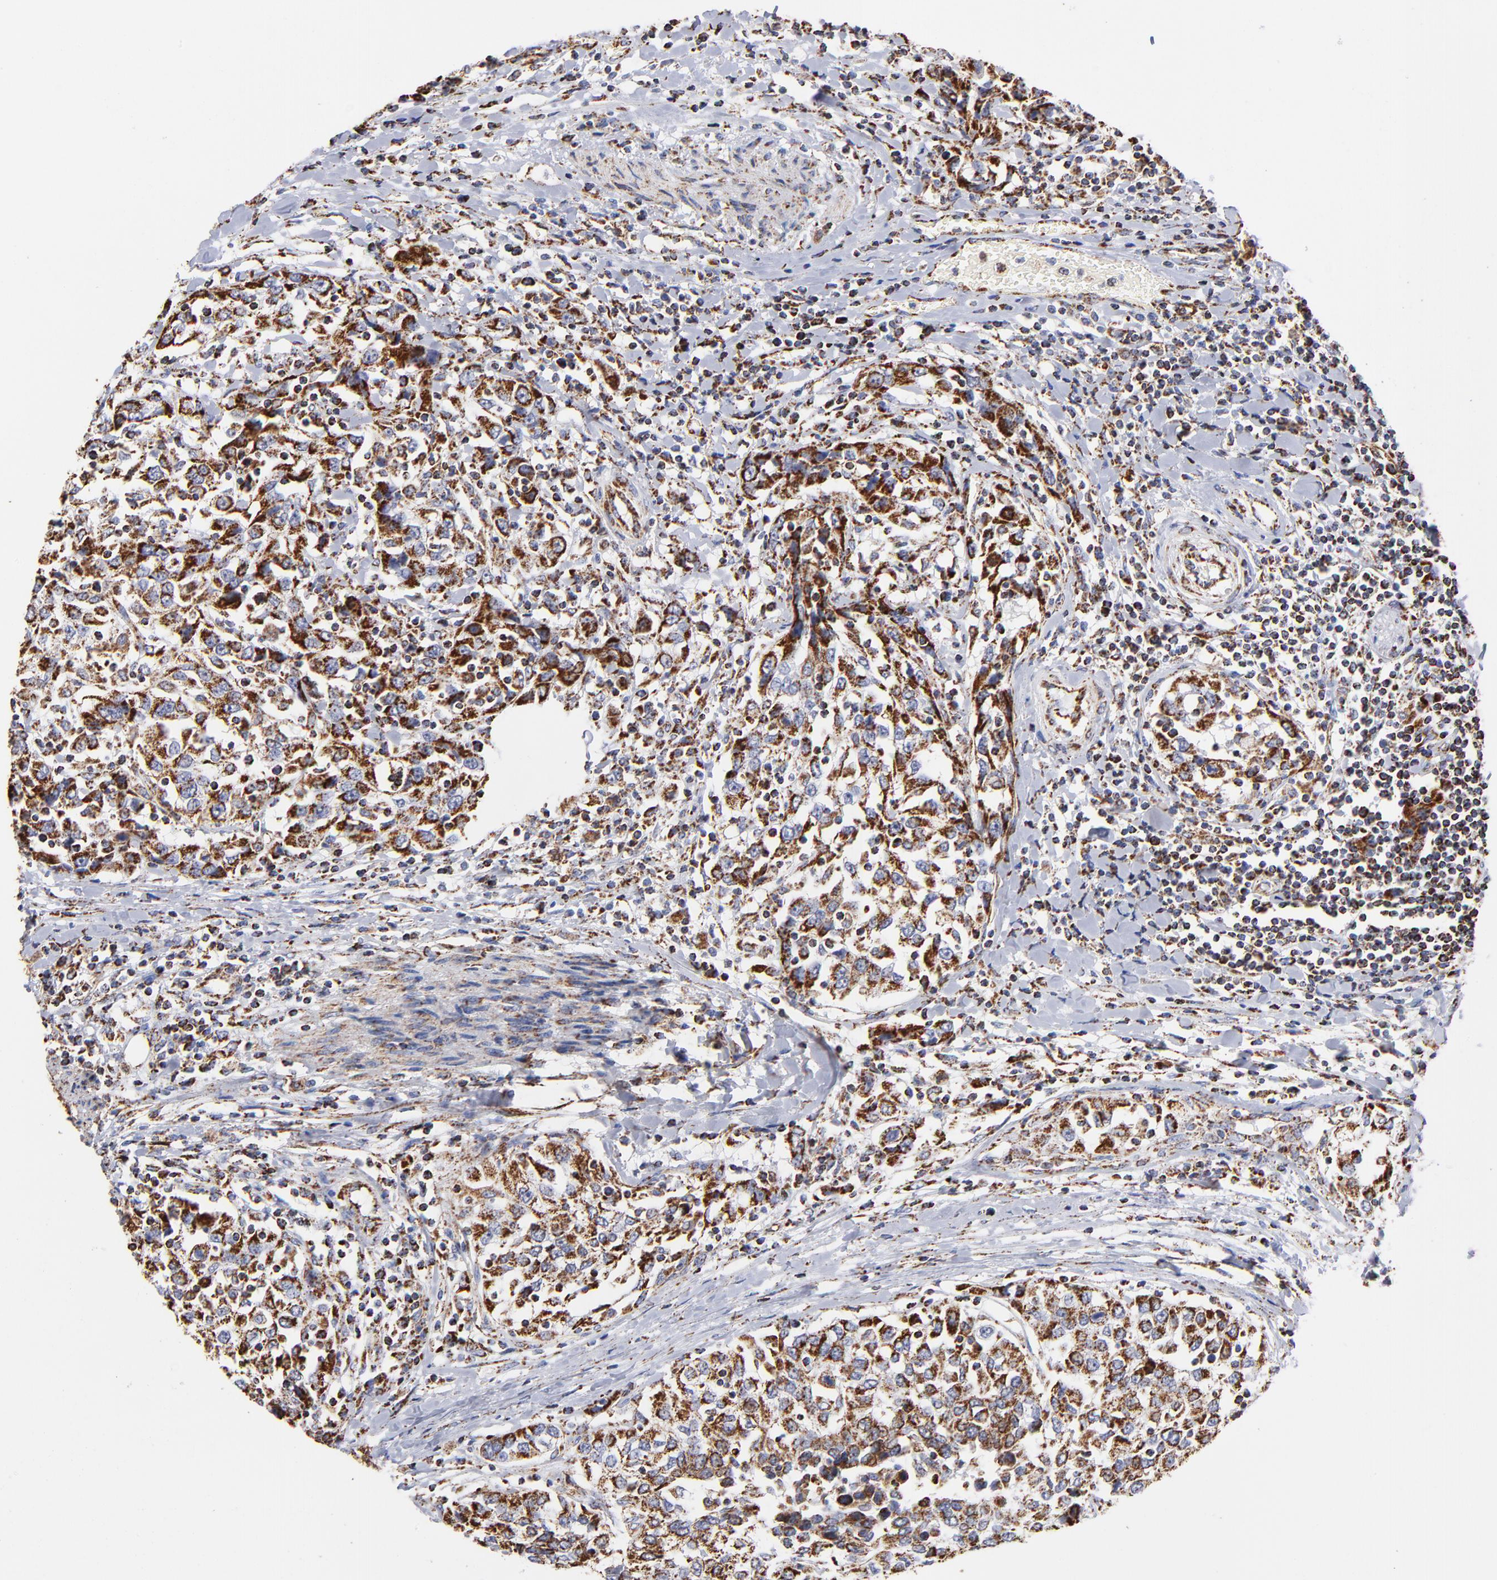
{"staining": {"intensity": "strong", "quantity": ">75%", "location": "cytoplasmic/membranous"}, "tissue": "urothelial cancer", "cell_type": "Tumor cells", "image_type": "cancer", "snomed": [{"axis": "morphology", "description": "Urothelial carcinoma, High grade"}, {"axis": "topography", "description": "Urinary bladder"}], "caption": "Strong cytoplasmic/membranous staining is present in about >75% of tumor cells in high-grade urothelial carcinoma.", "gene": "PHB1", "patient": {"sex": "female", "age": 80}}